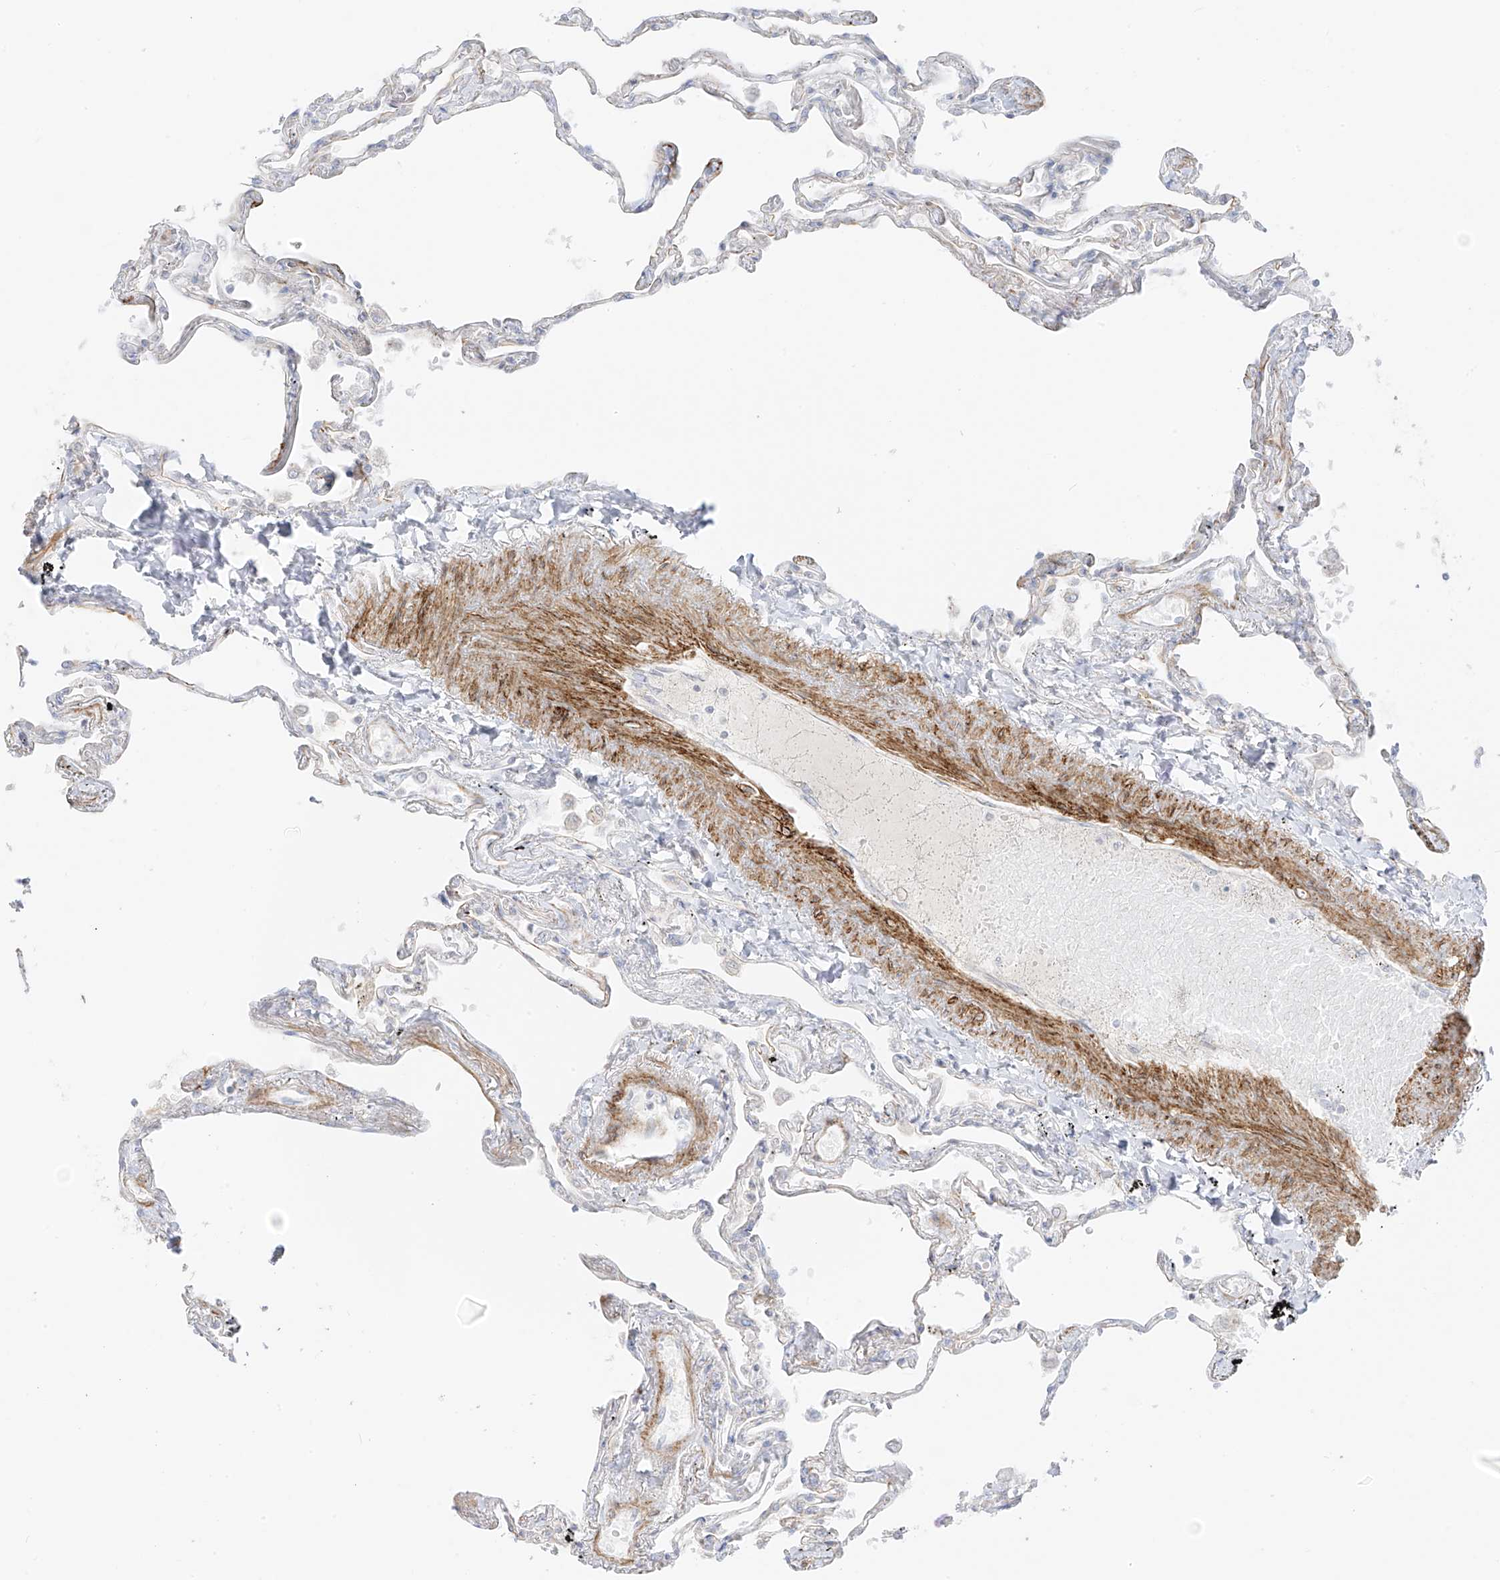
{"staining": {"intensity": "negative", "quantity": "none", "location": "none"}, "tissue": "lung", "cell_type": "Alveolar cells", "image_type": "normal", "snomed": [{"axis": "morphology", "description": "Normal tissue, NOS"}, {"axis": "topography", "description": "Lung"}], "caption": "The histopathology image exhibits no staining of alveolar cells in unremarkable lung.", "gene": "C11orf87", "patient": {"sex": "female", "age": 67}}